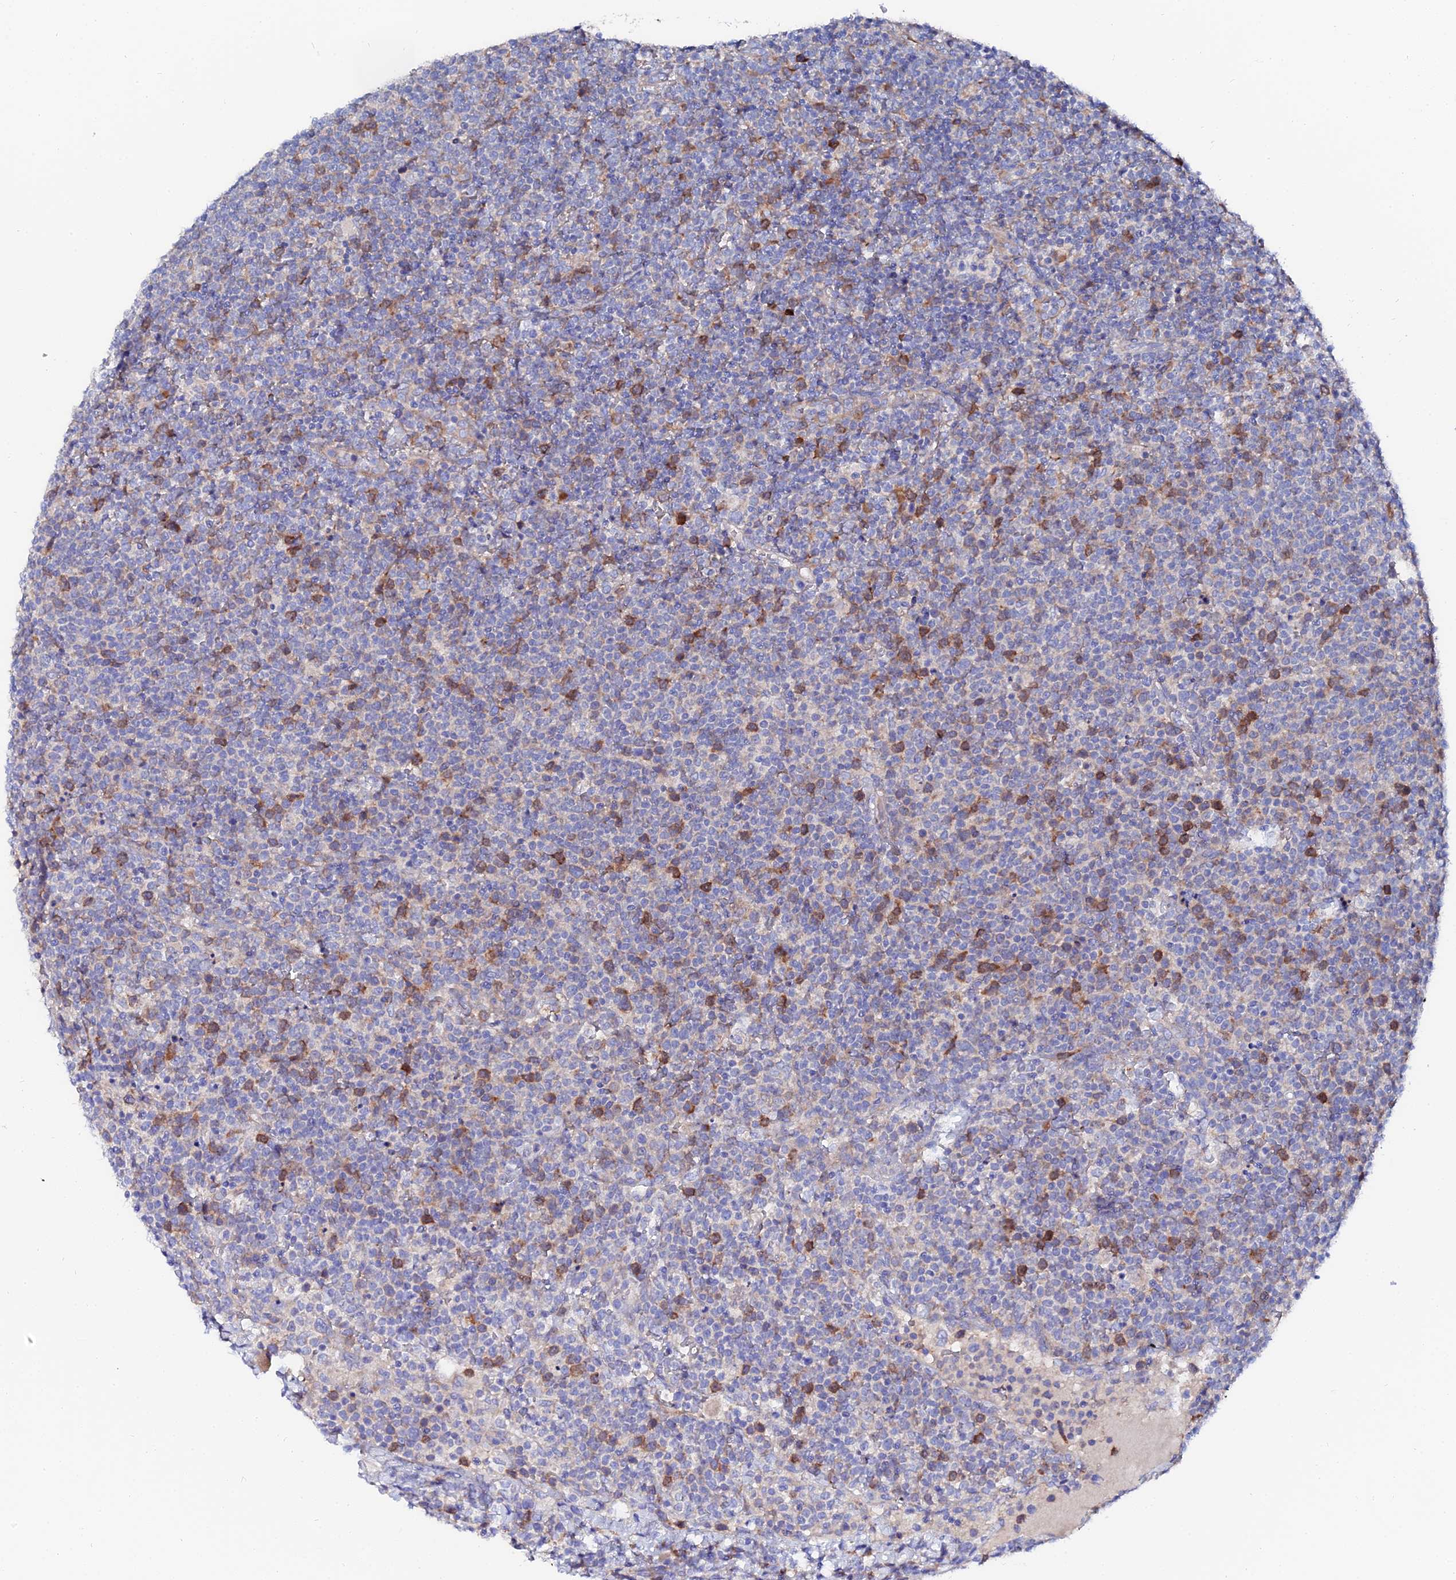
{"staining": {"intensity": "moderate", "quantity": "<25%", "location": "cytoplasmic/membranous"}, "tissue": "lymphoma", "cell_type": "Tumor cells", "image_type": "cancer", "snomed": [{"axis": "morphology", "description": "Malignant lymphoma, non-Hodgkin's type, High grade"}, {"axis": "topography", "description": "Lymph node"}], "caption": "Protein staining of malignant lymphoma, non-Hodgkin's type (high-grade) tissue demonstrates moderate cytoplasmic/membranous staining in approximately <25% of tumor cells.", "gene": "PTTG1", "patient": {"sex": "male", "age": 61}}